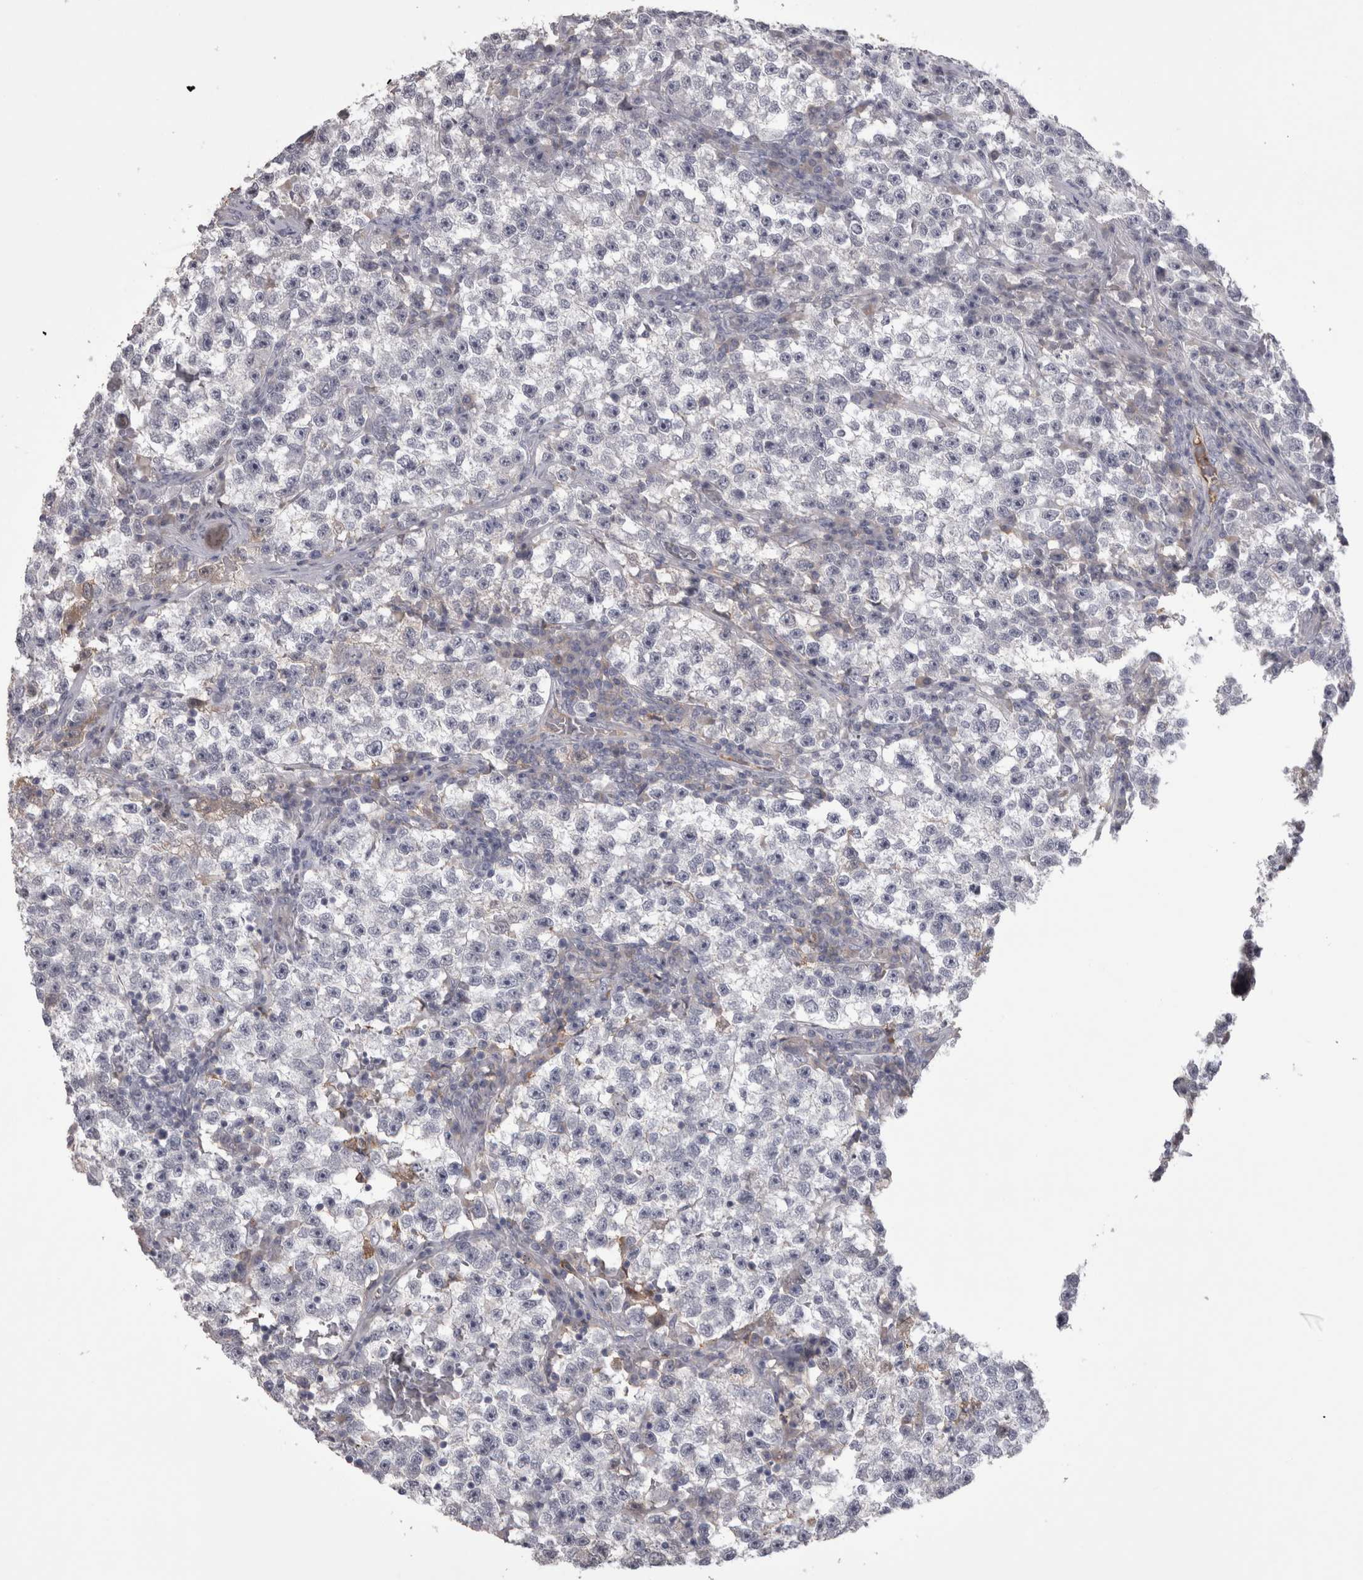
{"staining": {"intensity": "negative", "quantity": "none", "location": "none"}, "tissue": "testis cancer", "cell_type": "Tumor cells", "image_type": "cancer", "snomed": [{"axis": "morphology", "description": "Seminoma, NOS"}, {"axis": "topography", "description": "Testis"}], "caption": "This is a image of immunohistochemistry (IHC) staining of testis cancer, which shows no positivity in tumor cells.", "gene": "SAA4", "patient": {"sex": "male", "age": 22}}